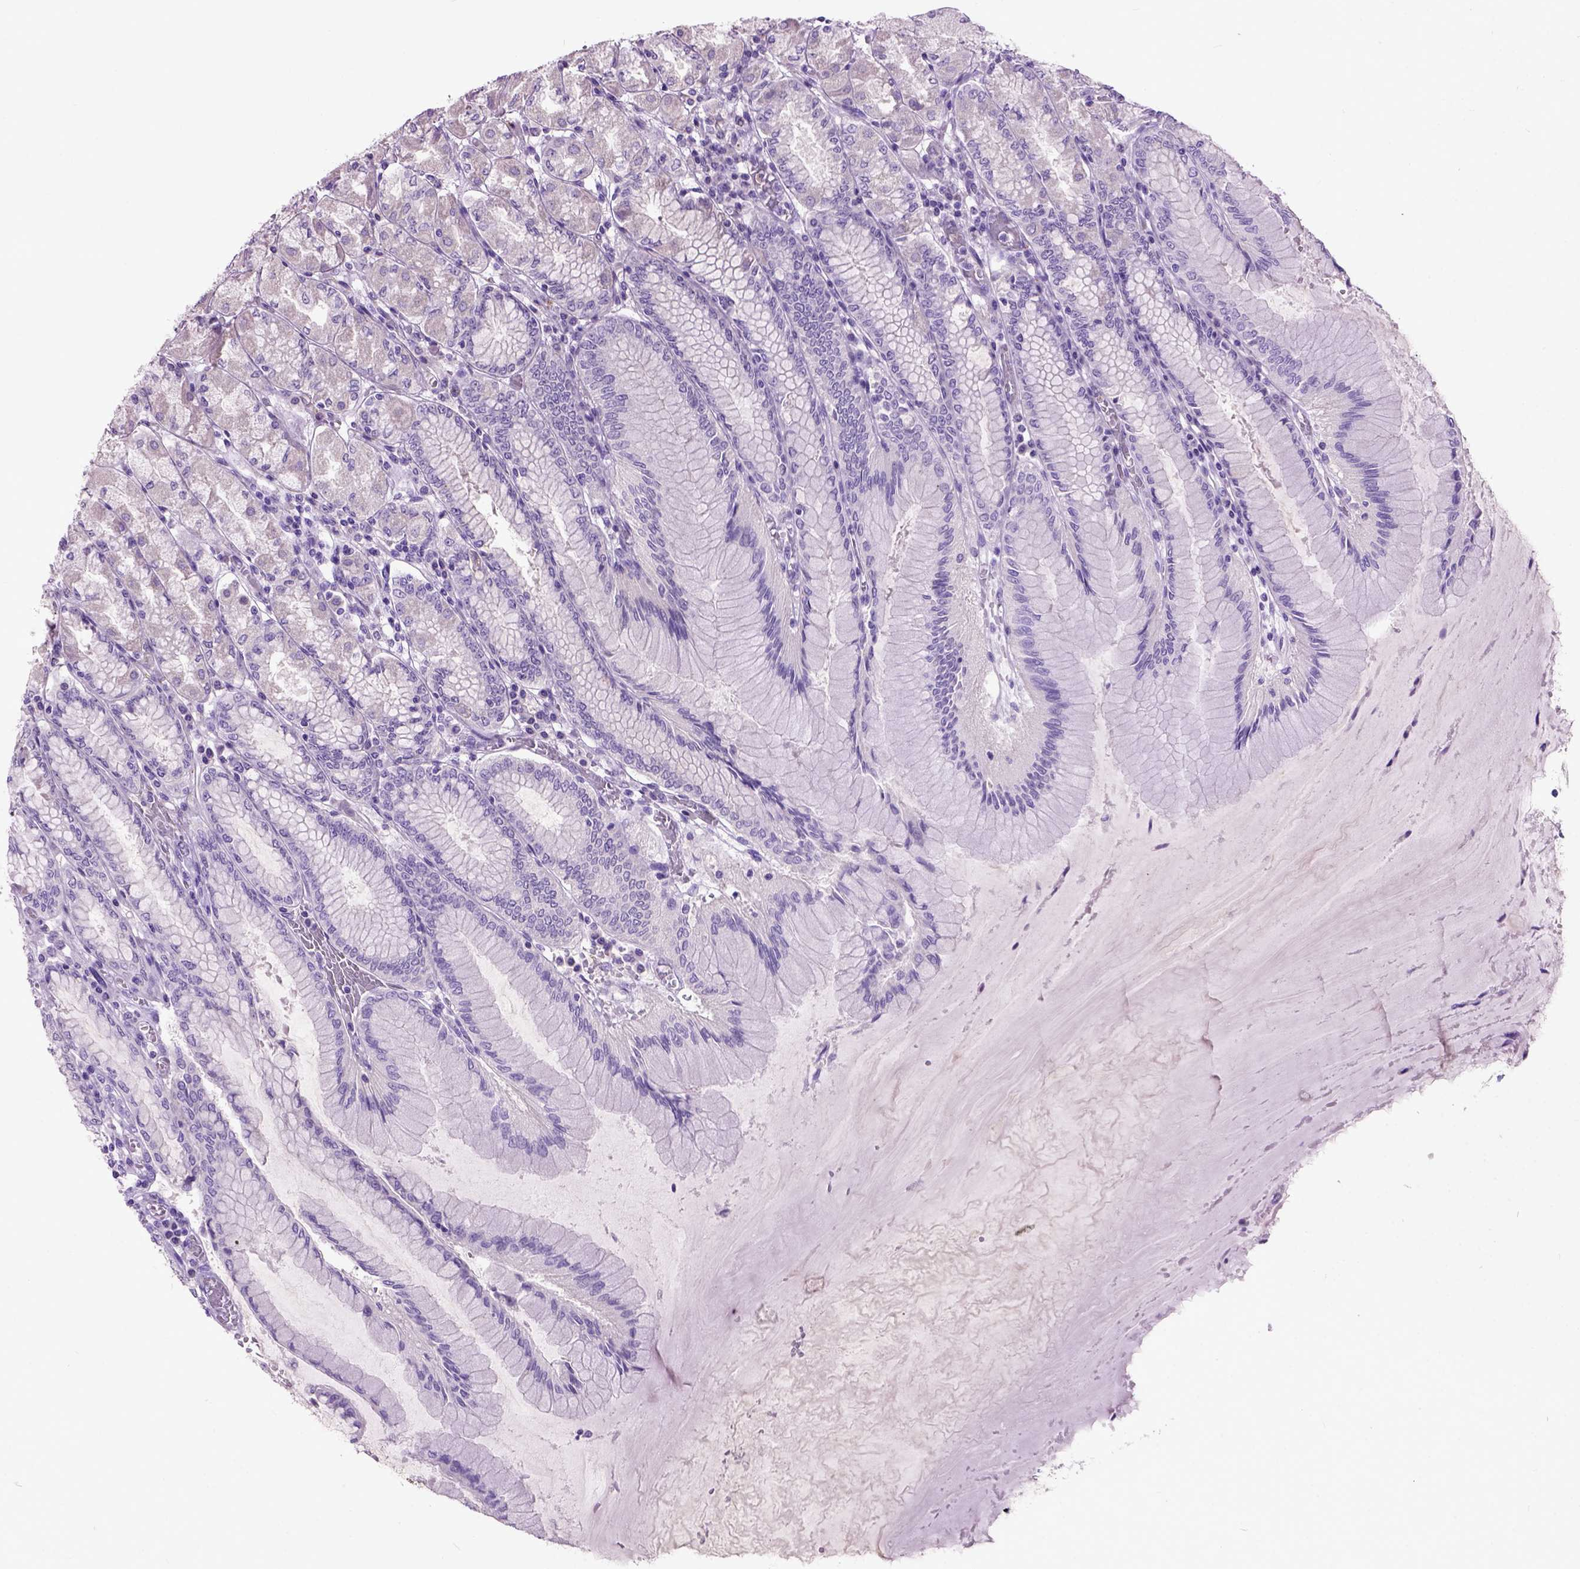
{"staining": {"intensity": "weak", "quantity": "25%-75%", "location": "cytoplasmic/membranous"}, "tissue": "stomach", "cell_type": "Glandular cells", "image_type": "normal", "snomed": [{"axis": "morphology", "description": "Normal tissue, NOS"}, {"axis": "topography", "description": "Stomach, upper"}], "caption": "Stomach stained with DAB immunohistochemistry reveals low levels of weak cytoplasmic/membranous expression in approximately 25%-75% of glandular cells.", "gene": "MAPT", "patient": {"sex": "male", "age": 69}}